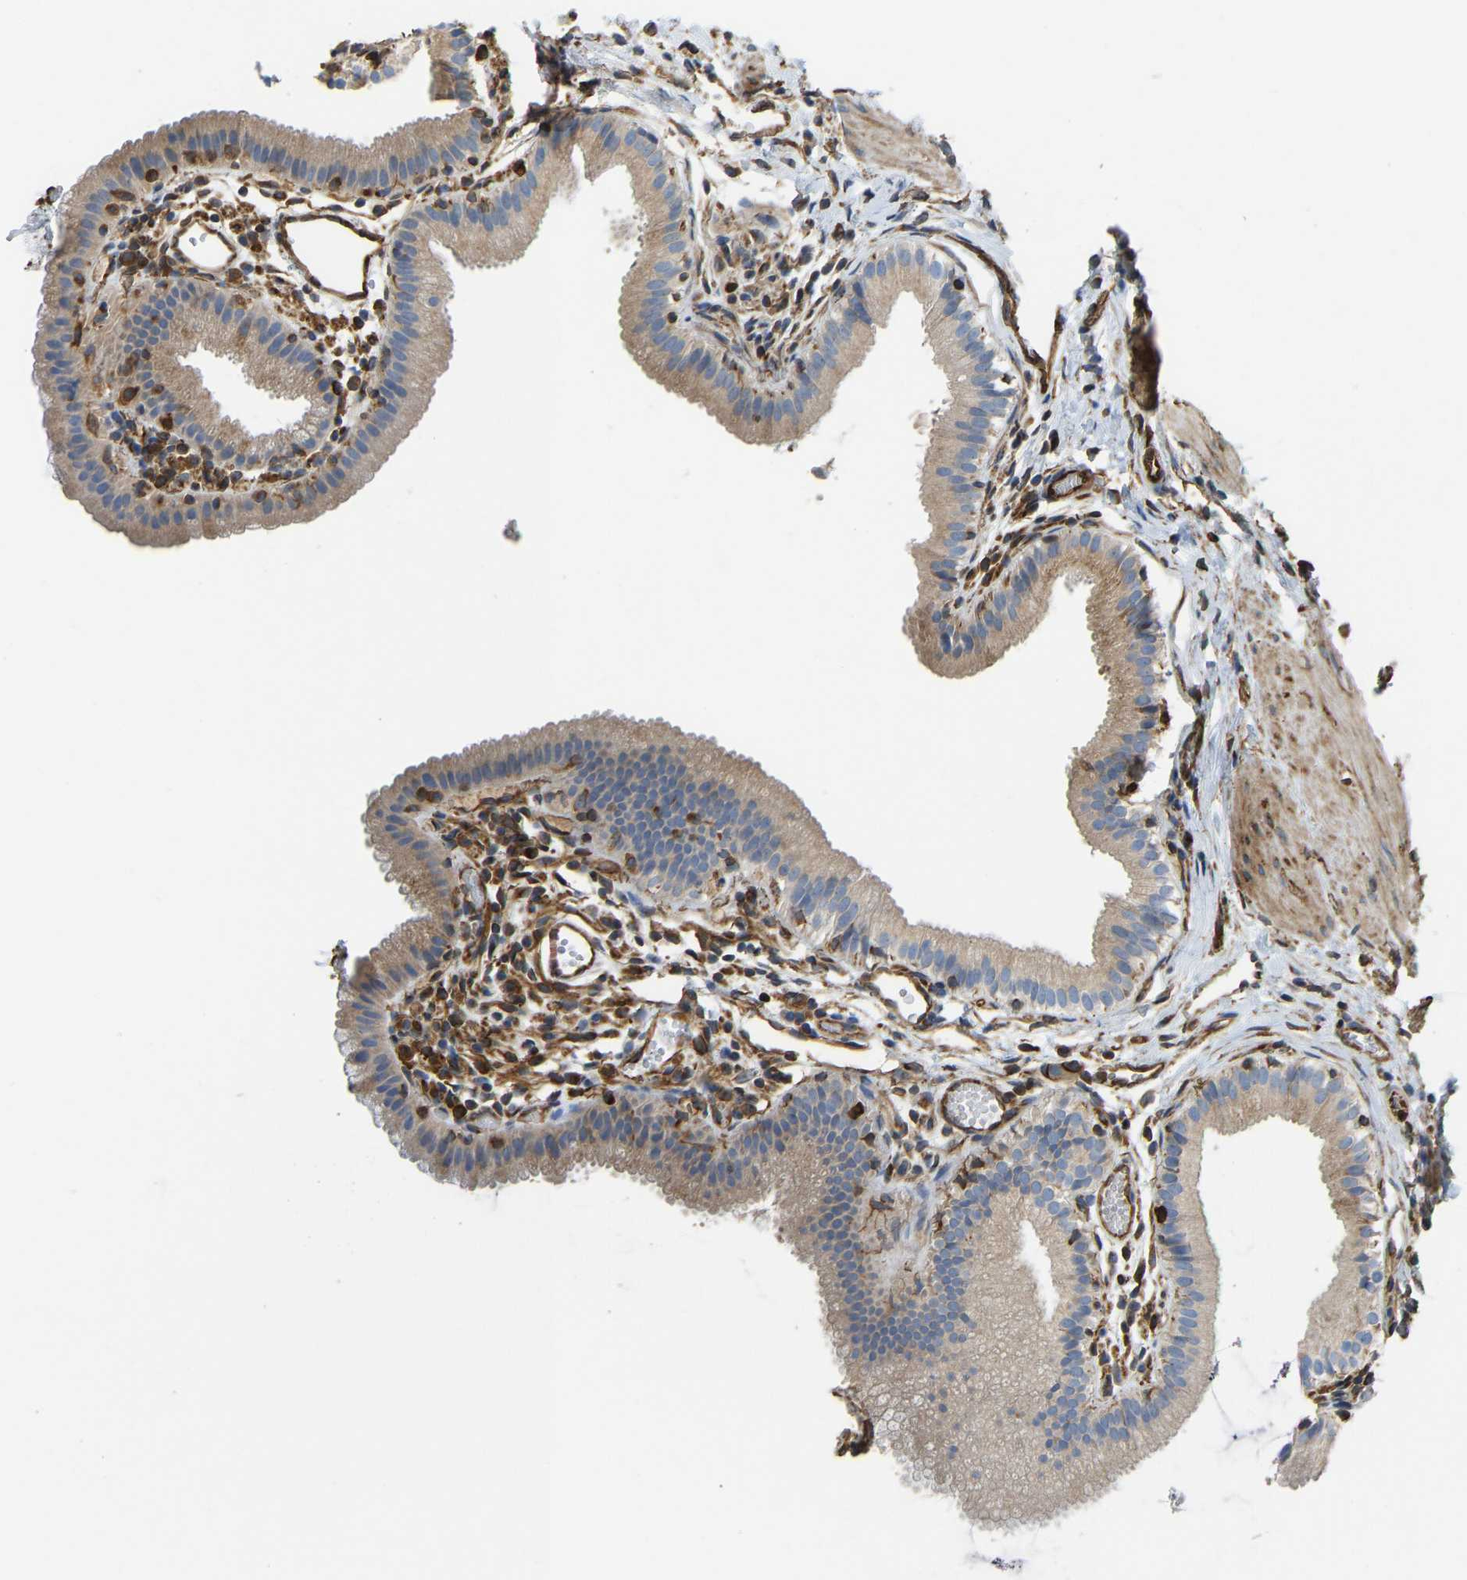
{"staining": {"intensity": "moderate", "quantity": ">75%", "location": "cytoplasmic/membranous"}, "tissue": "gallbladder", "cell_type": "Glandular cells", "image_type": "normal", "snomed": [{"axis": "morphology", "description": "Normal tissue, NOS"}, {"axis": "topography", "description": "Gallbladder"}], "caption": "A micrograph showing moderate cytoplasmic/membranous positivity in about >75% of glandular cells in unremarkable gallbladder, as visualized by brown immunohistochemical staining.", "gene": "BEX3", "patient": {"sex": "female", "age": 26}}